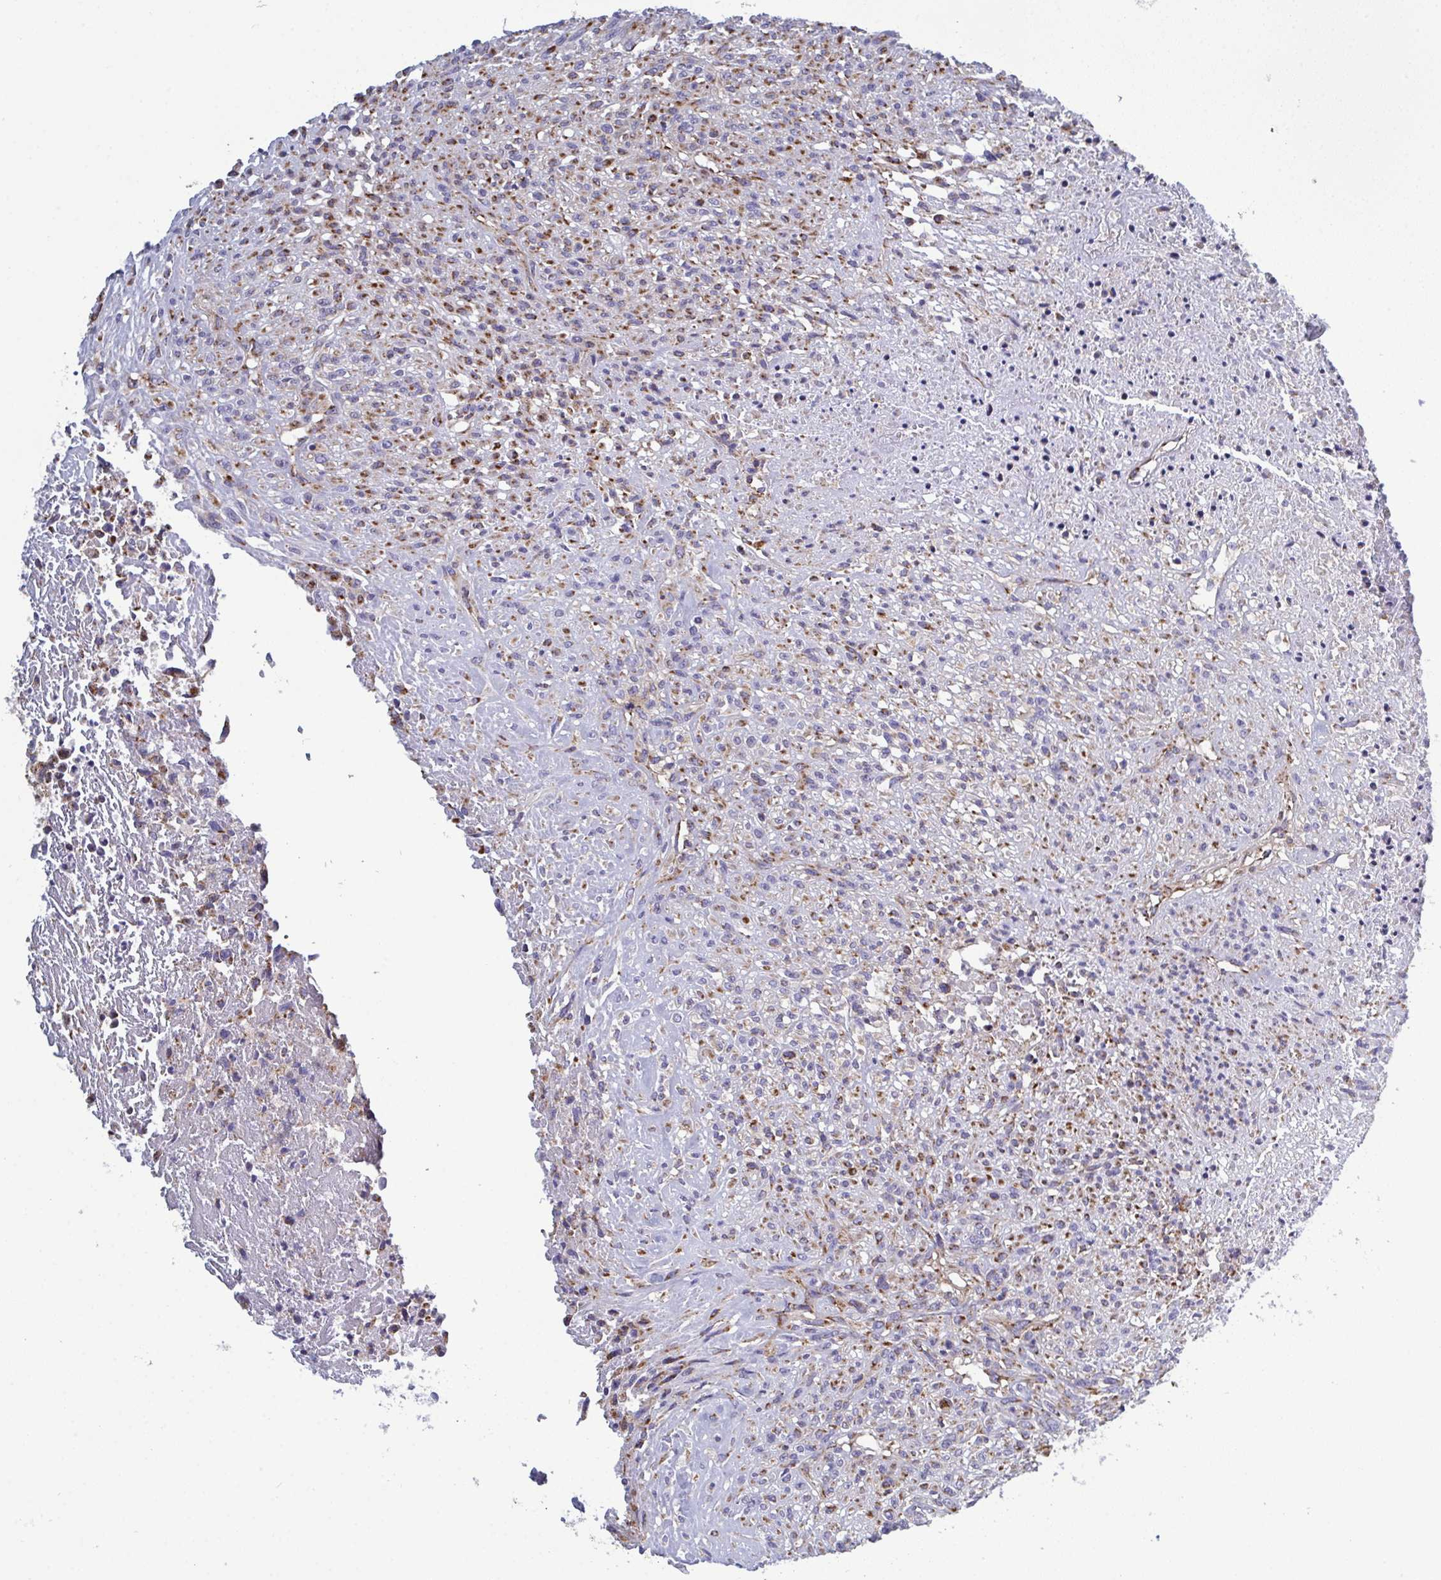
{"staining": {"intensity": "negative", "quantity": "none", "location": "none"}, "tissue": "renal cancer", "cell_type": "Tumor cells", "image_type": "cancer", "snomed": [{"axis": "morphology", "description": "Adenocarcinoma, NOS"}, {"axis": "topography", "description": "Kidney"}], "caption": "This is an IHC histopathology image of human adenocarcinoma (renal). There is no staining in tumor cells.", "gene": "CSDE1", "patient": {"sex": "male", "age": 58}}